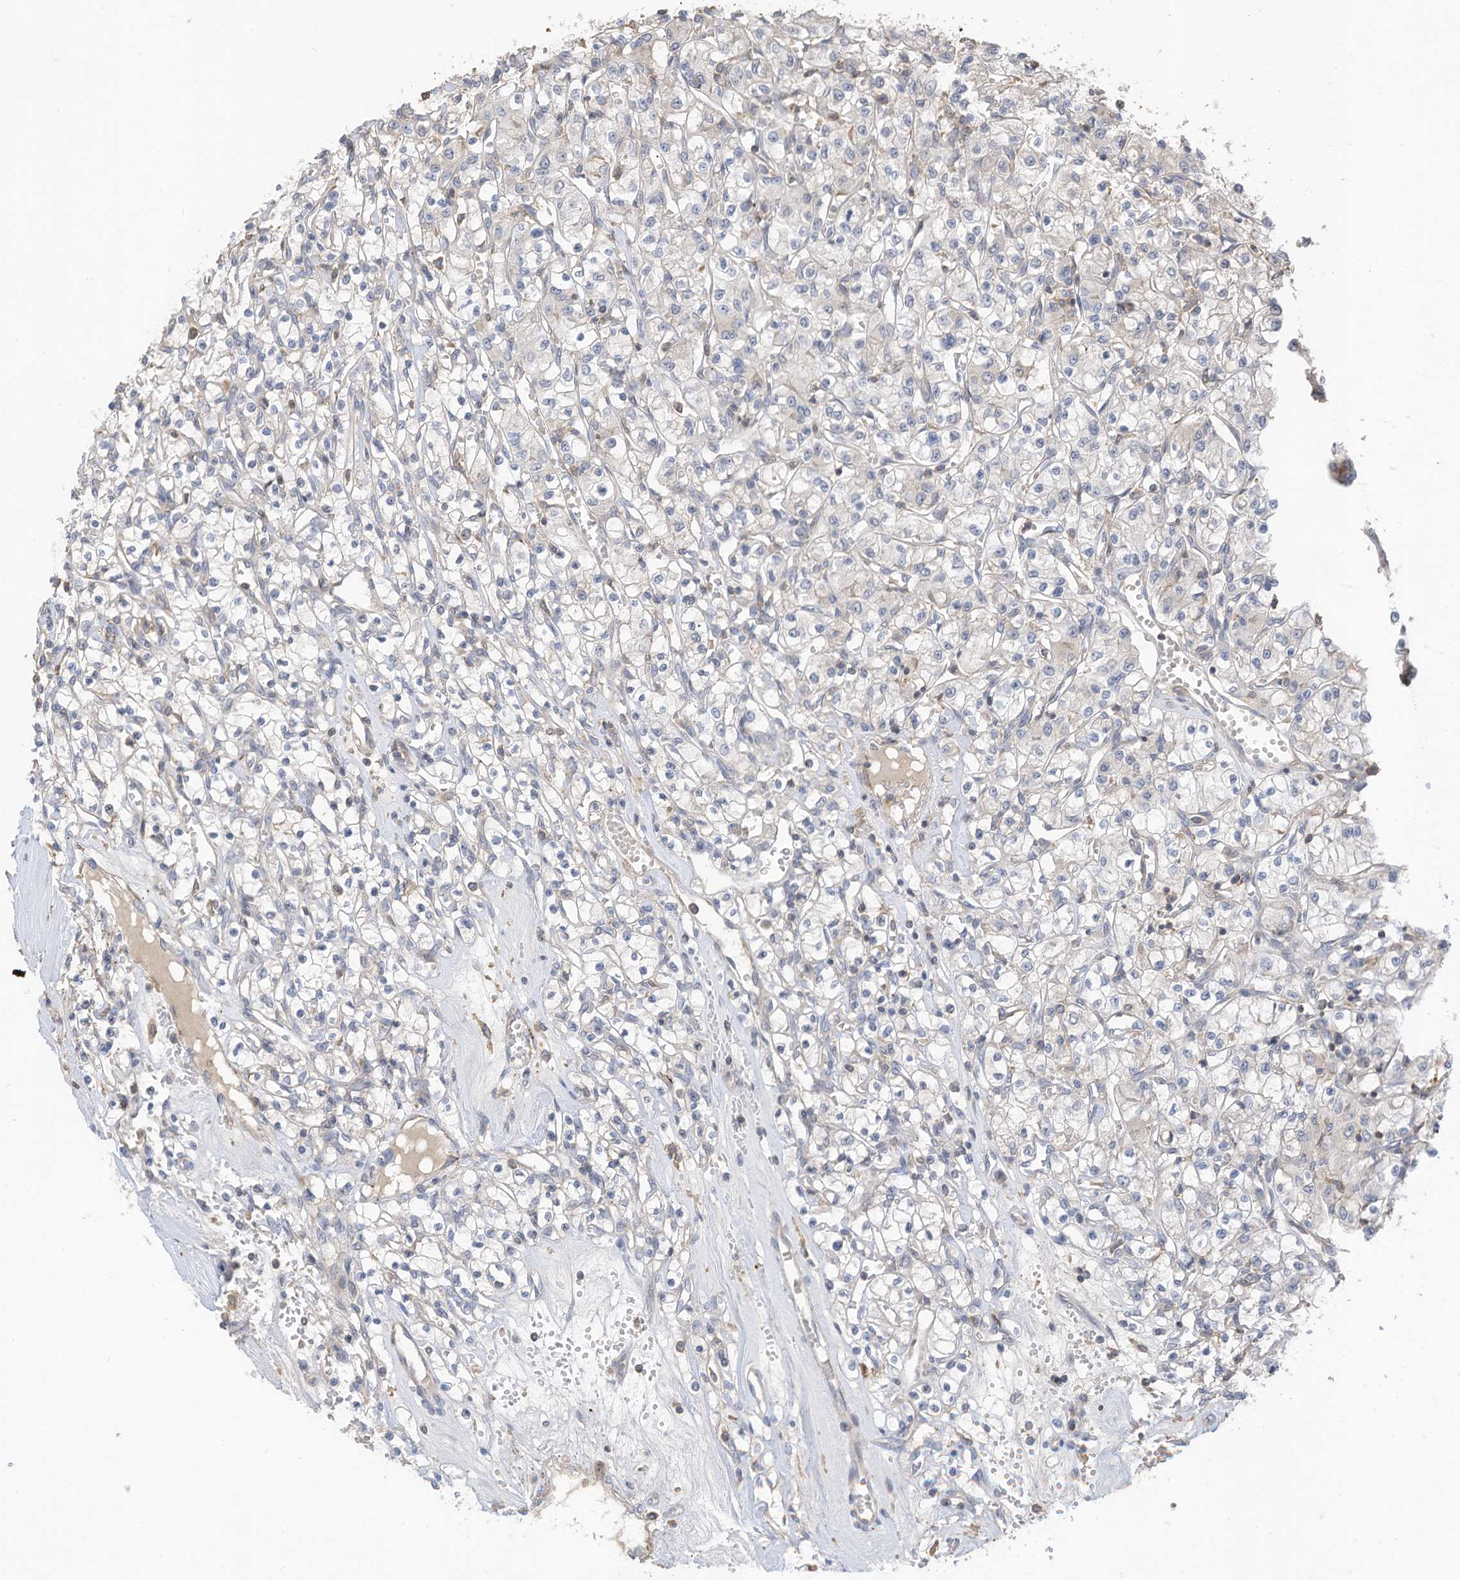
{"staining": {"intensity": "negative", "quantity": "none", "location": "none"}, "tissue": "renal cancer", "cell_type": "Tumor cells", "image_type": "cancer", "snomed": [{"axis": "morphology", "description": "Adenocarcinoma, NOS"}, {"axis": "topography", "description": "Kidney"}], "caption": "Immunohistochemistry (IHC) histopathology image of renal cancer stained for a protein (brown), which demonstrates no staining in tumor cells.", "gene": "SLFN14", "patient": {"sex": "female", "age": 59}}